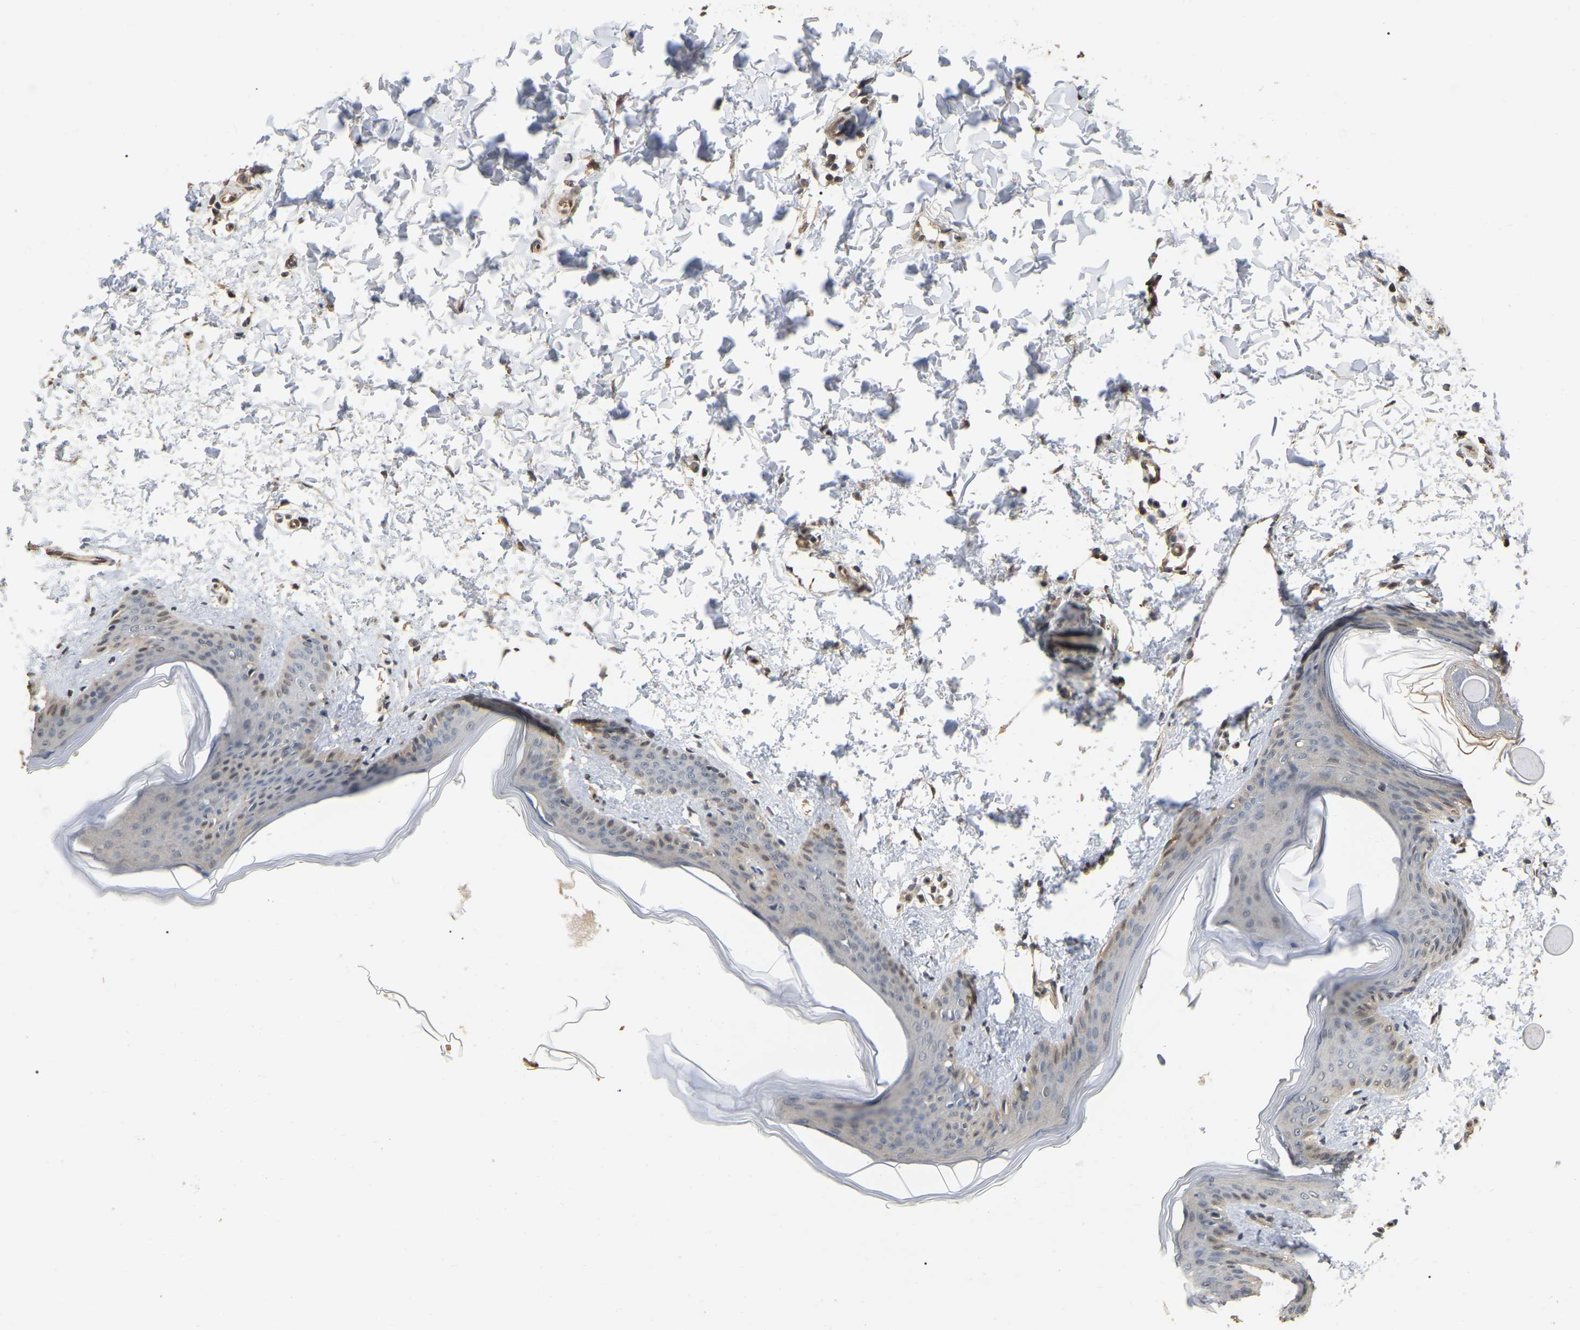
{"staining": {"intensity": "moderate", "quantity": ">75%", "location": "cytoplasmic/membranous"}, "tissue": "skin", "cell_type": "Fibroblasts", "image_type": "normal", "snomed": [{"axis": "morphology", "description": "Normal tissue, NOS"}, {"axis": "topography", "description": "Skin"}], "caption": "Skin stained with a protein marker shows moderate staining in fibroblasts.", "gene": "FAM219A", "patient": {"sex": "female", "age": 17}}